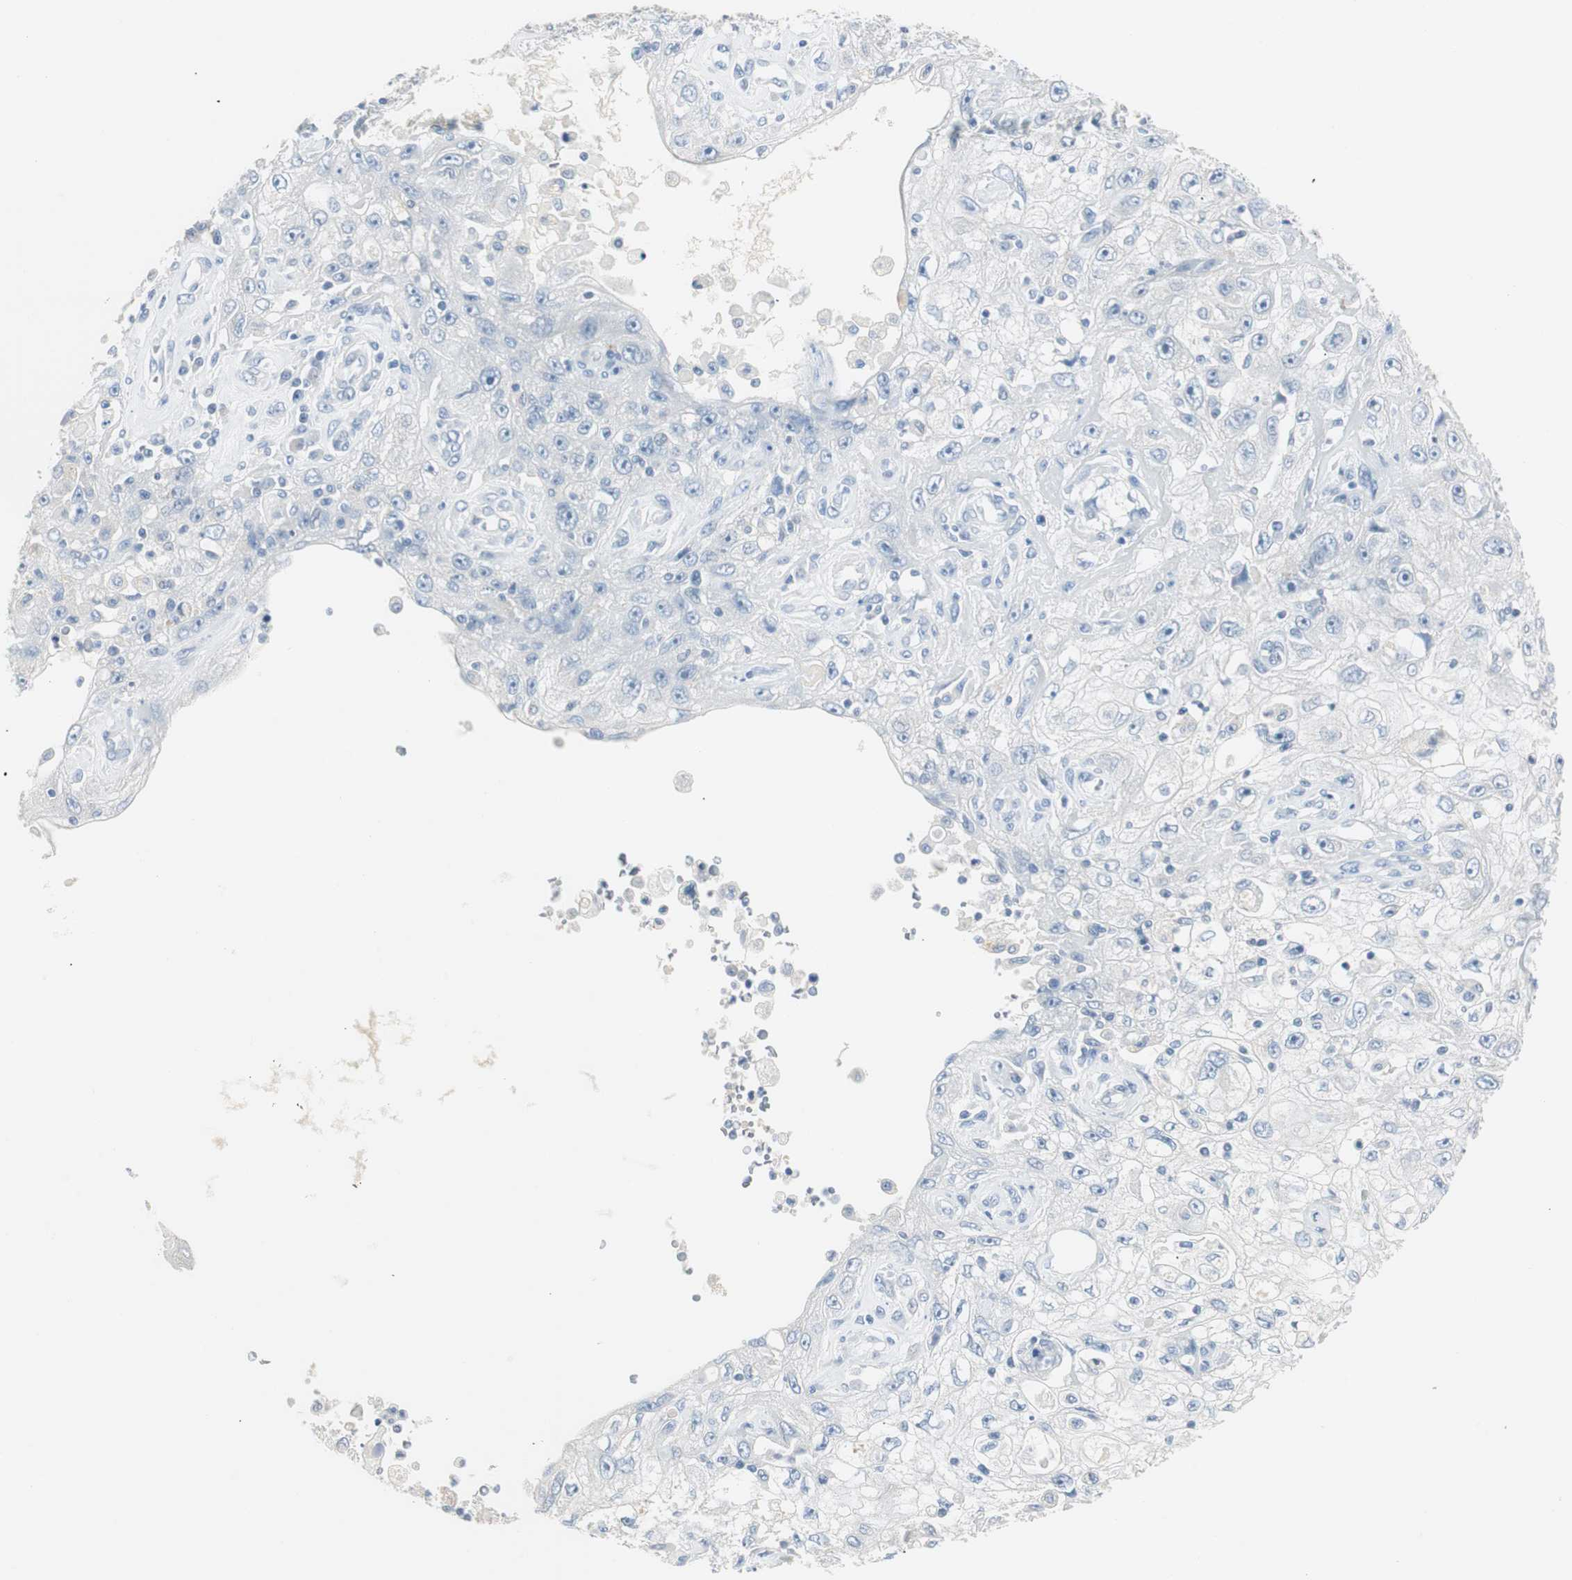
{"staining": {"intensity": "negative", "quantity": "none", "location": "none"}, "tissue": "skin cancer", "cell_type": "Tumor cells", "image_type": "cancer", "snomed": [{"axis": "morphology", "description": "Squamous cell carcinoma, NOS"}, {"axis": "topography", "description": "Skin"}], "caption": "High power microscopy histopathology image of an immunohistochemistry image of skin squamous cell carcinoma, revealing no significant staining in tumor cells.", "gene": "LRP2", "patient": {"sex": "male", "age": 75}}